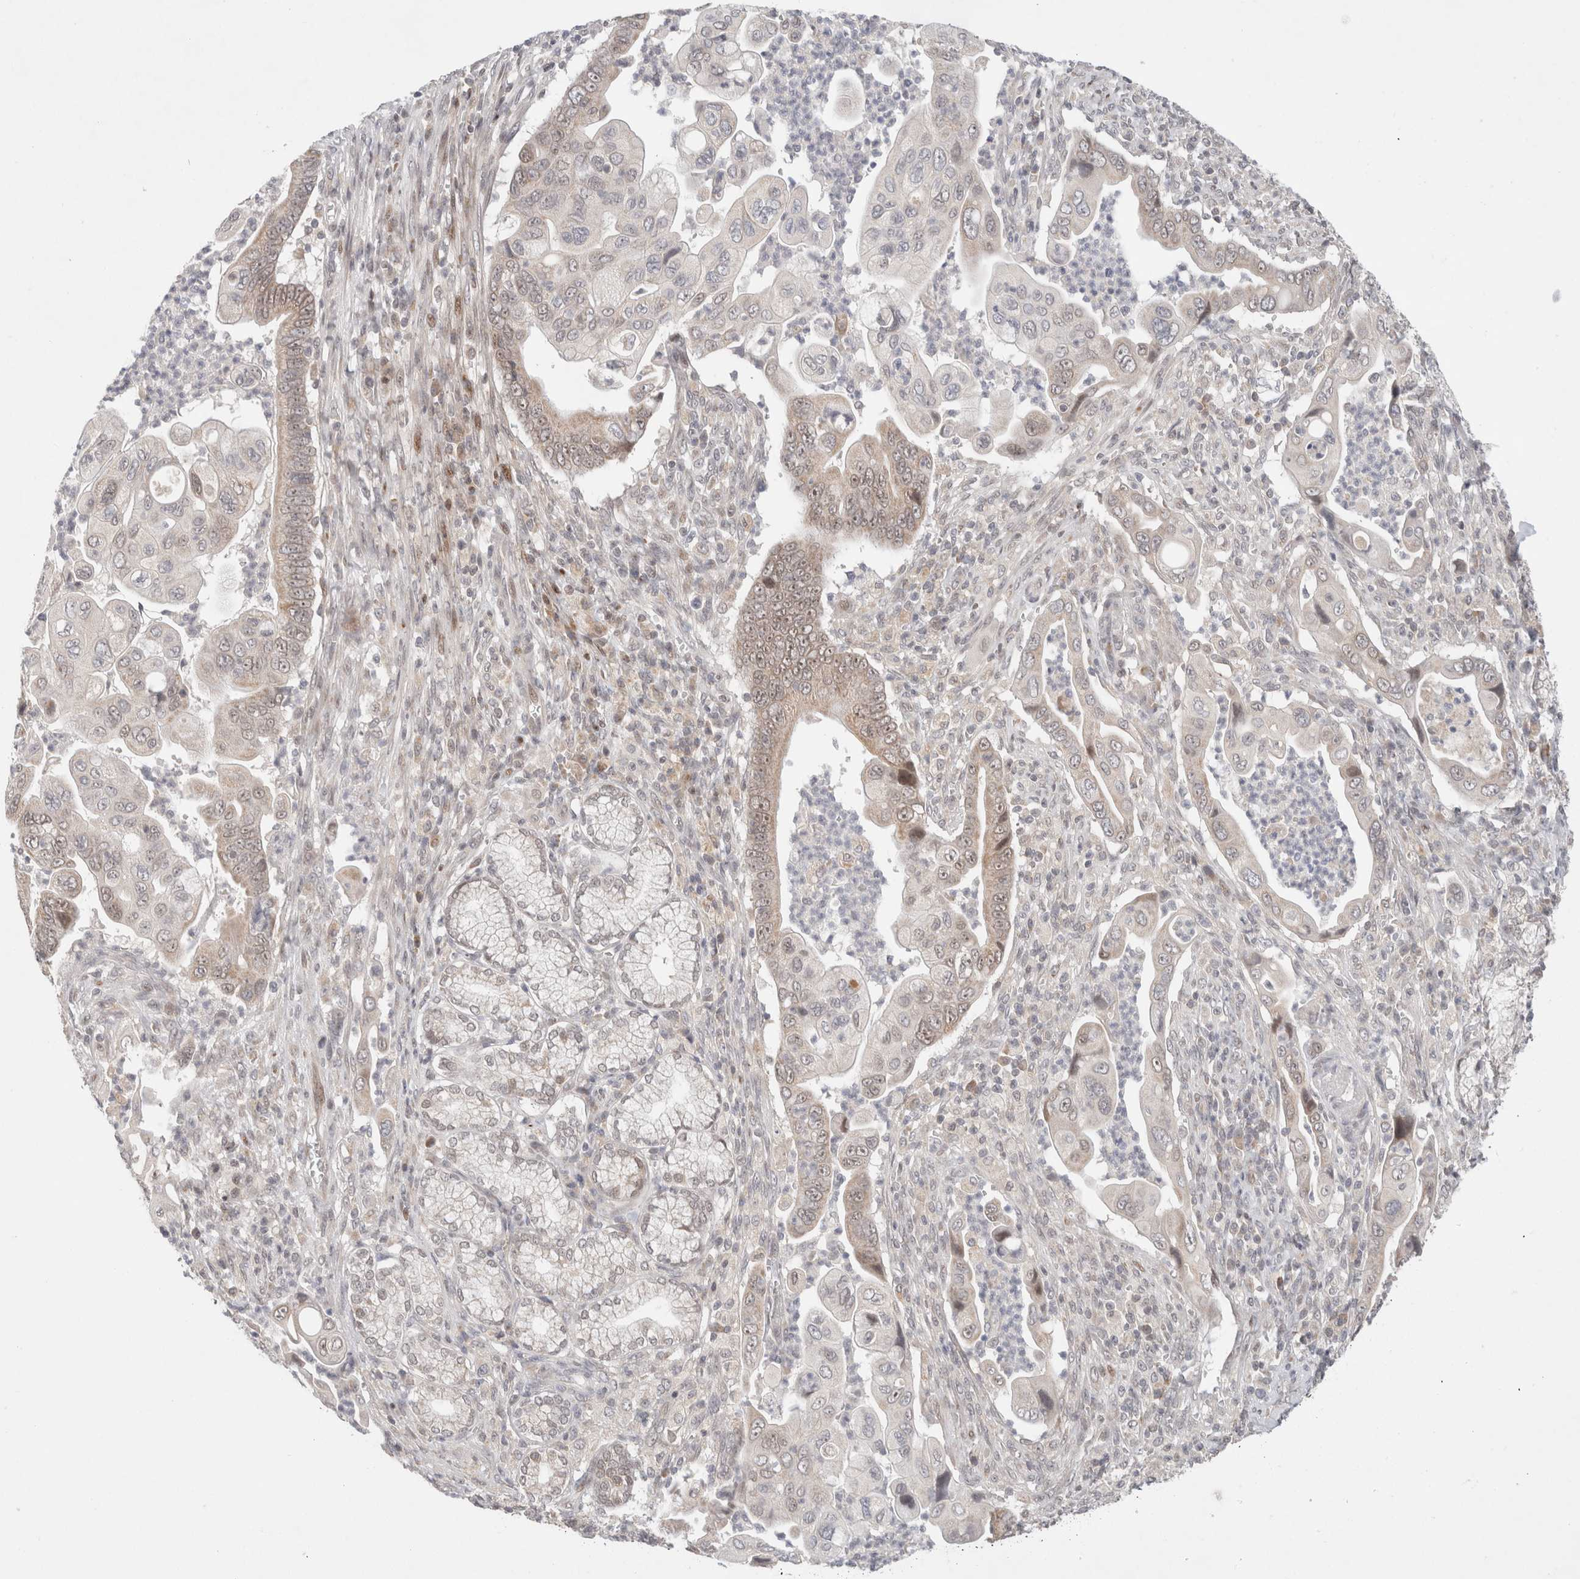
{"staining": {"intensity": "weak", "quantity": "25%-75%", "location": "cytoplasmic/membranous,nuclear"}, "tissue": "pancreatic cancer", "cell_type": "Tumor cells", "image_type": "cancer", "snomed": [{"axis": "morphology", "description": "Adenocarcinoma, NOS"}, {"axis": "topography", "description": "Pancreas"}], "caption": "Protein staining displays weak cytoplasmic/membranous and nuclear expression in approximately 25%-75% of tumor cells in adenocarcinoma (pancreatic).", "gene": "ERI3", "patient": {"sex": "male", "age": 78}}